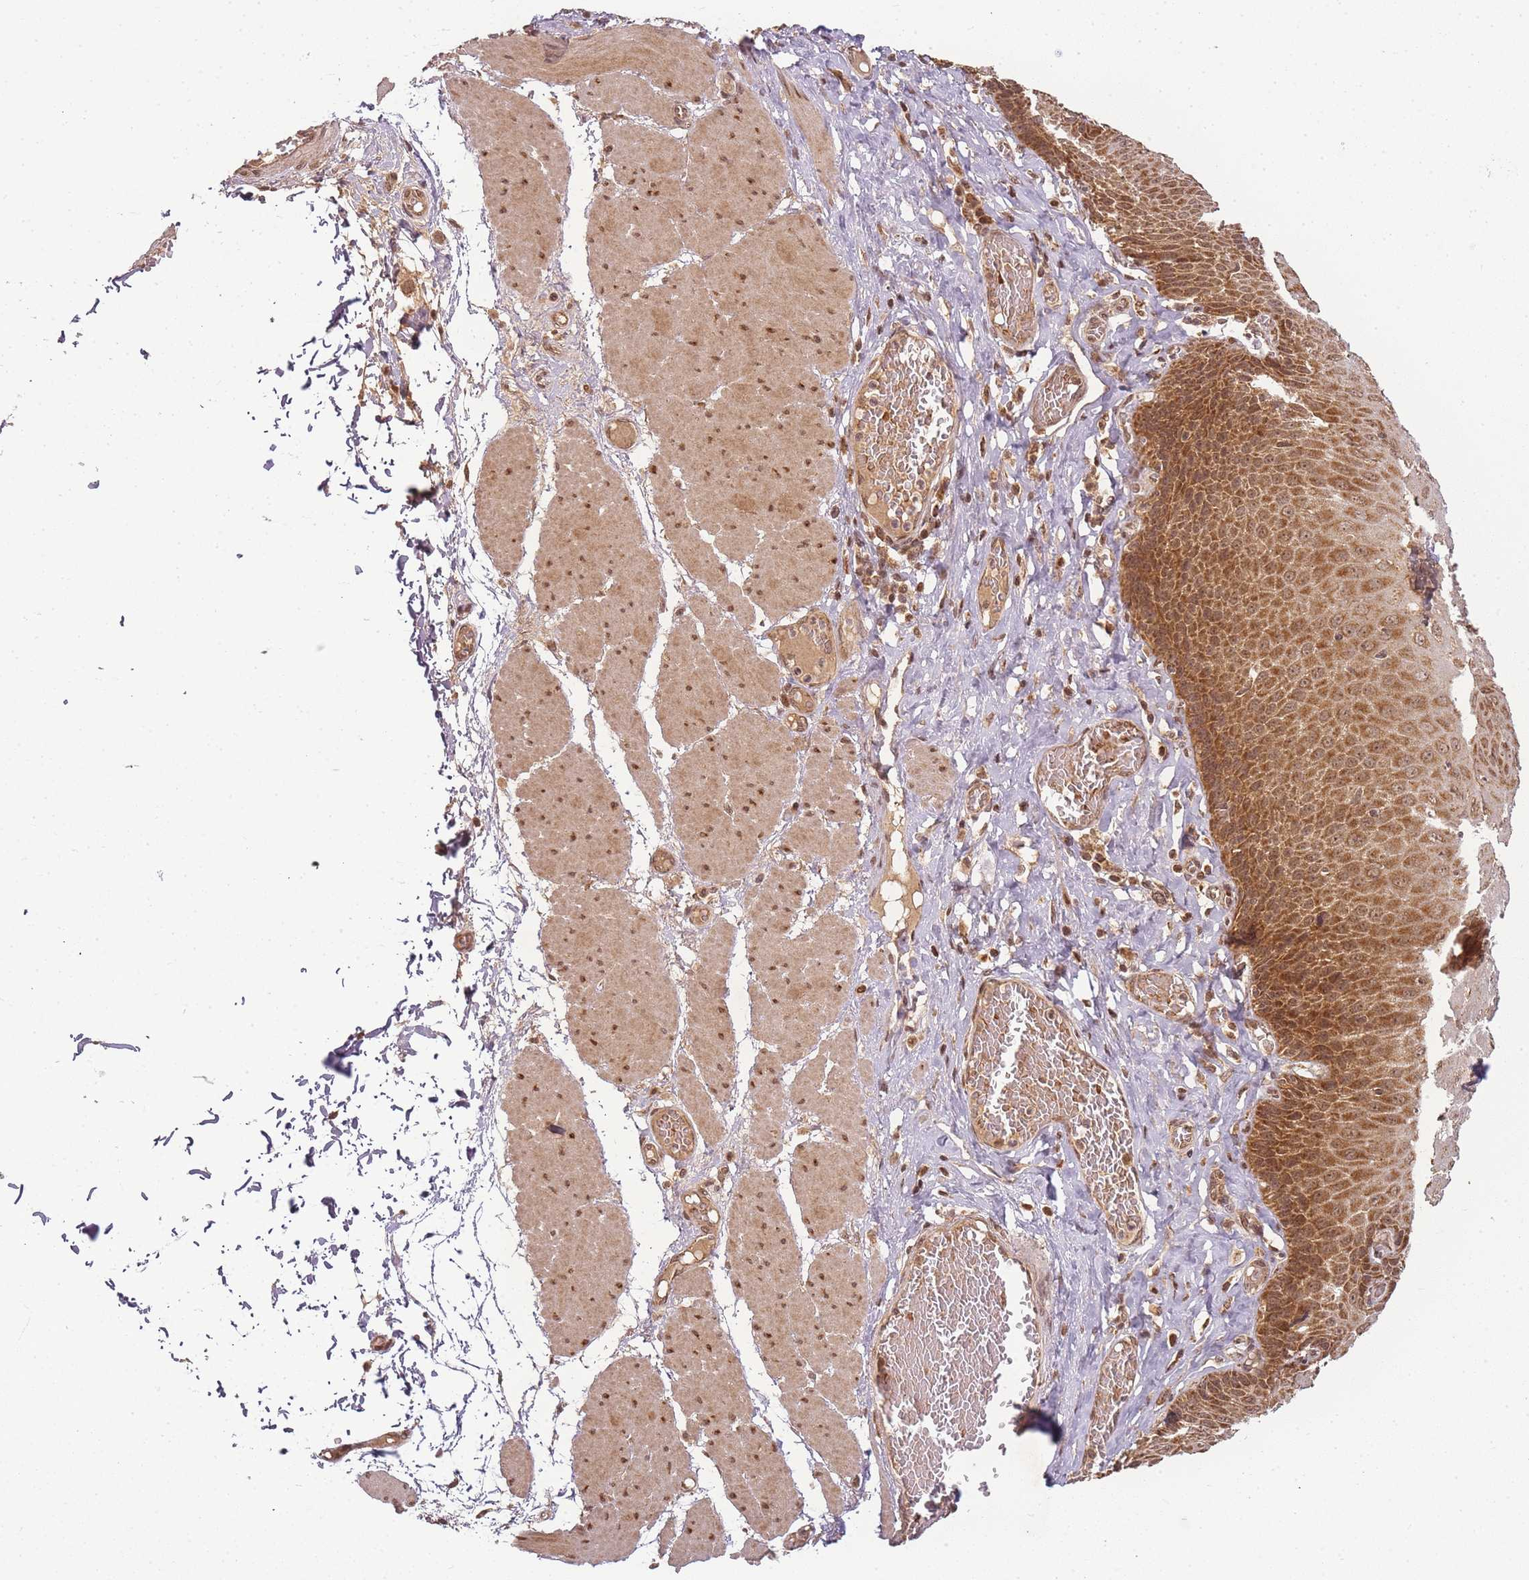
{"staining": {"intensity": "moderate", "quantity": ">75%", "location": "cytoplasmic/membranous,nuclear"}, "tissue": "esophagus", "cell_type": "Squamous epithelial cells", "image_type": "normal", "snomed": [{"axis": "morphology", "description": "Normal tissue, NOS"}, {"axis": "topography", "description": "Esophagus"}], "caption": "Immunohistochemical staining of benign esophagus reveals moderate cytoplasmic/membranous,nuclear protein expression in about >75% of squamous epithelial cells.", "gene": "ZNF497", "patient": {"sex": "male", "age": 60}}